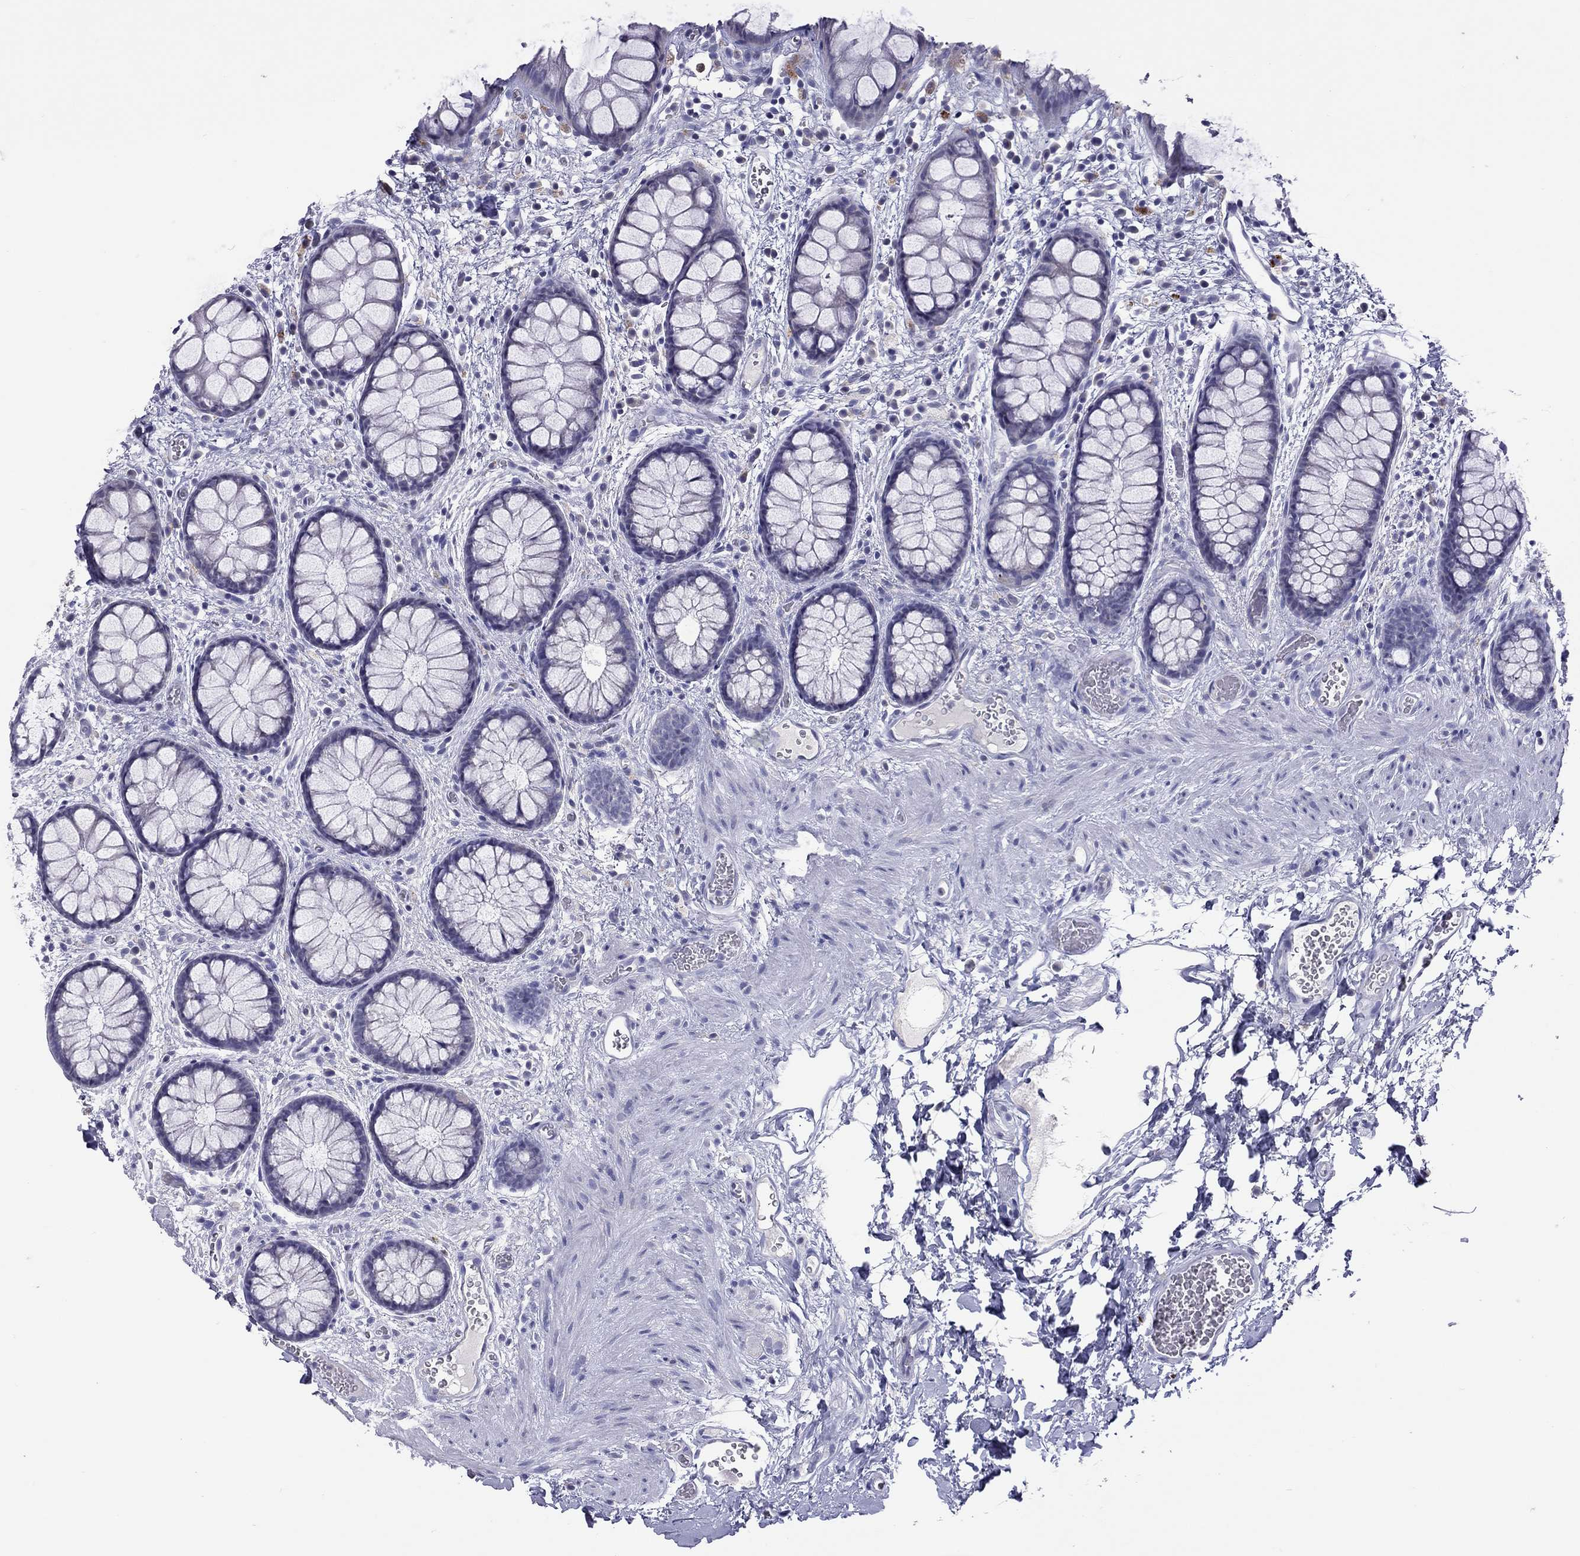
{"staining": {"intensity": "negative", "quantity": "none", "location": "none"}, "tissue": "rectum", "cell_type": "Glandular cells", "image_type": "normal", "snomed": [{"axis": "morphology", "description": "Normal tissue, NOS"}, {"axis": "topography", "description": "Rectum"}], "caption": "Immunohistochemistry (IHC) photomicrograph of unremarkable rectum stained for a protein (brown), which exhibits no expression in glandular cells.", "gene": "SLAMF1", "patient": {"sex": "female", "age": 62}}